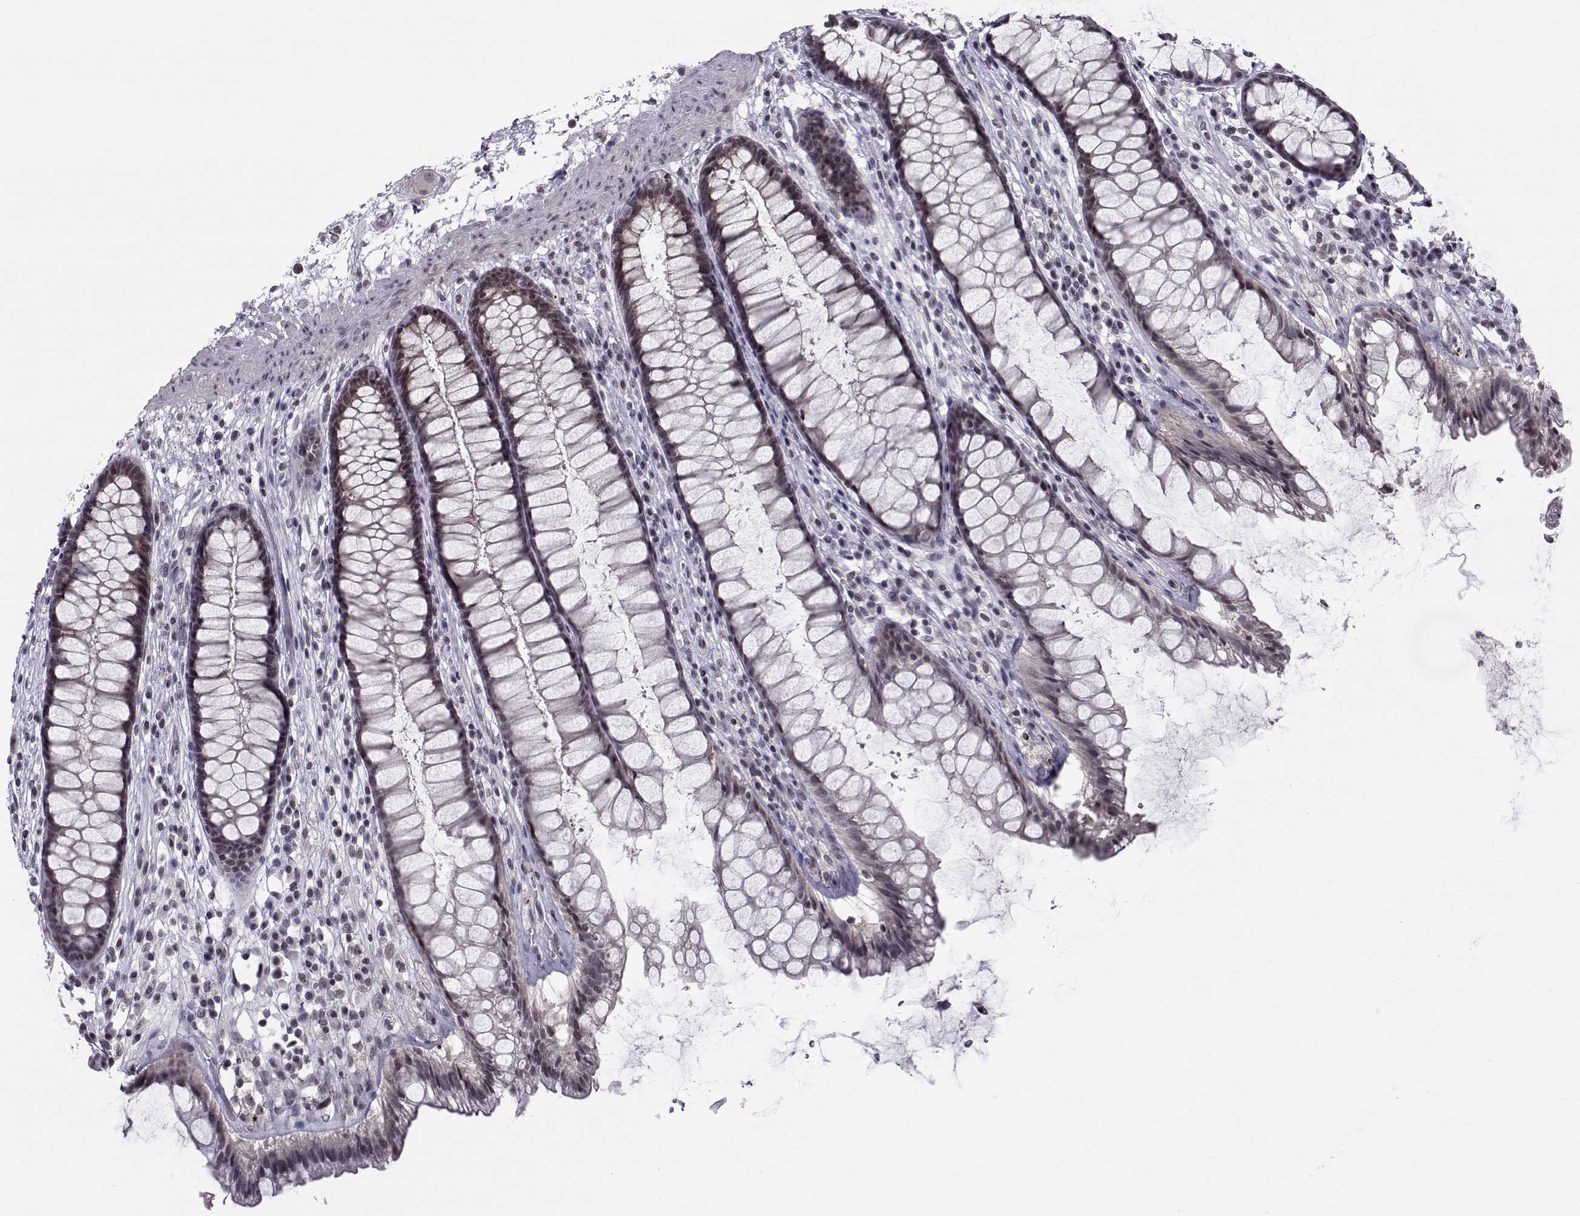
{"staining": {"intensity": "negative", "quantity": "none", "location": "none"}, "tissue": "rectum", "cell_type": "Glandular cells", "image_type": "normal", "snomed": [{"axis": "morphology", "description": "Normal tissue, NOS"}, {"axis": "topography", "description": "Rectum"}], "caption": "Human rectum stained for a protein using immunohistochemistry displays no expression in glandular cells.", "gene": "MARCHF4", "patient": {"sex": "male", "age": 72}}